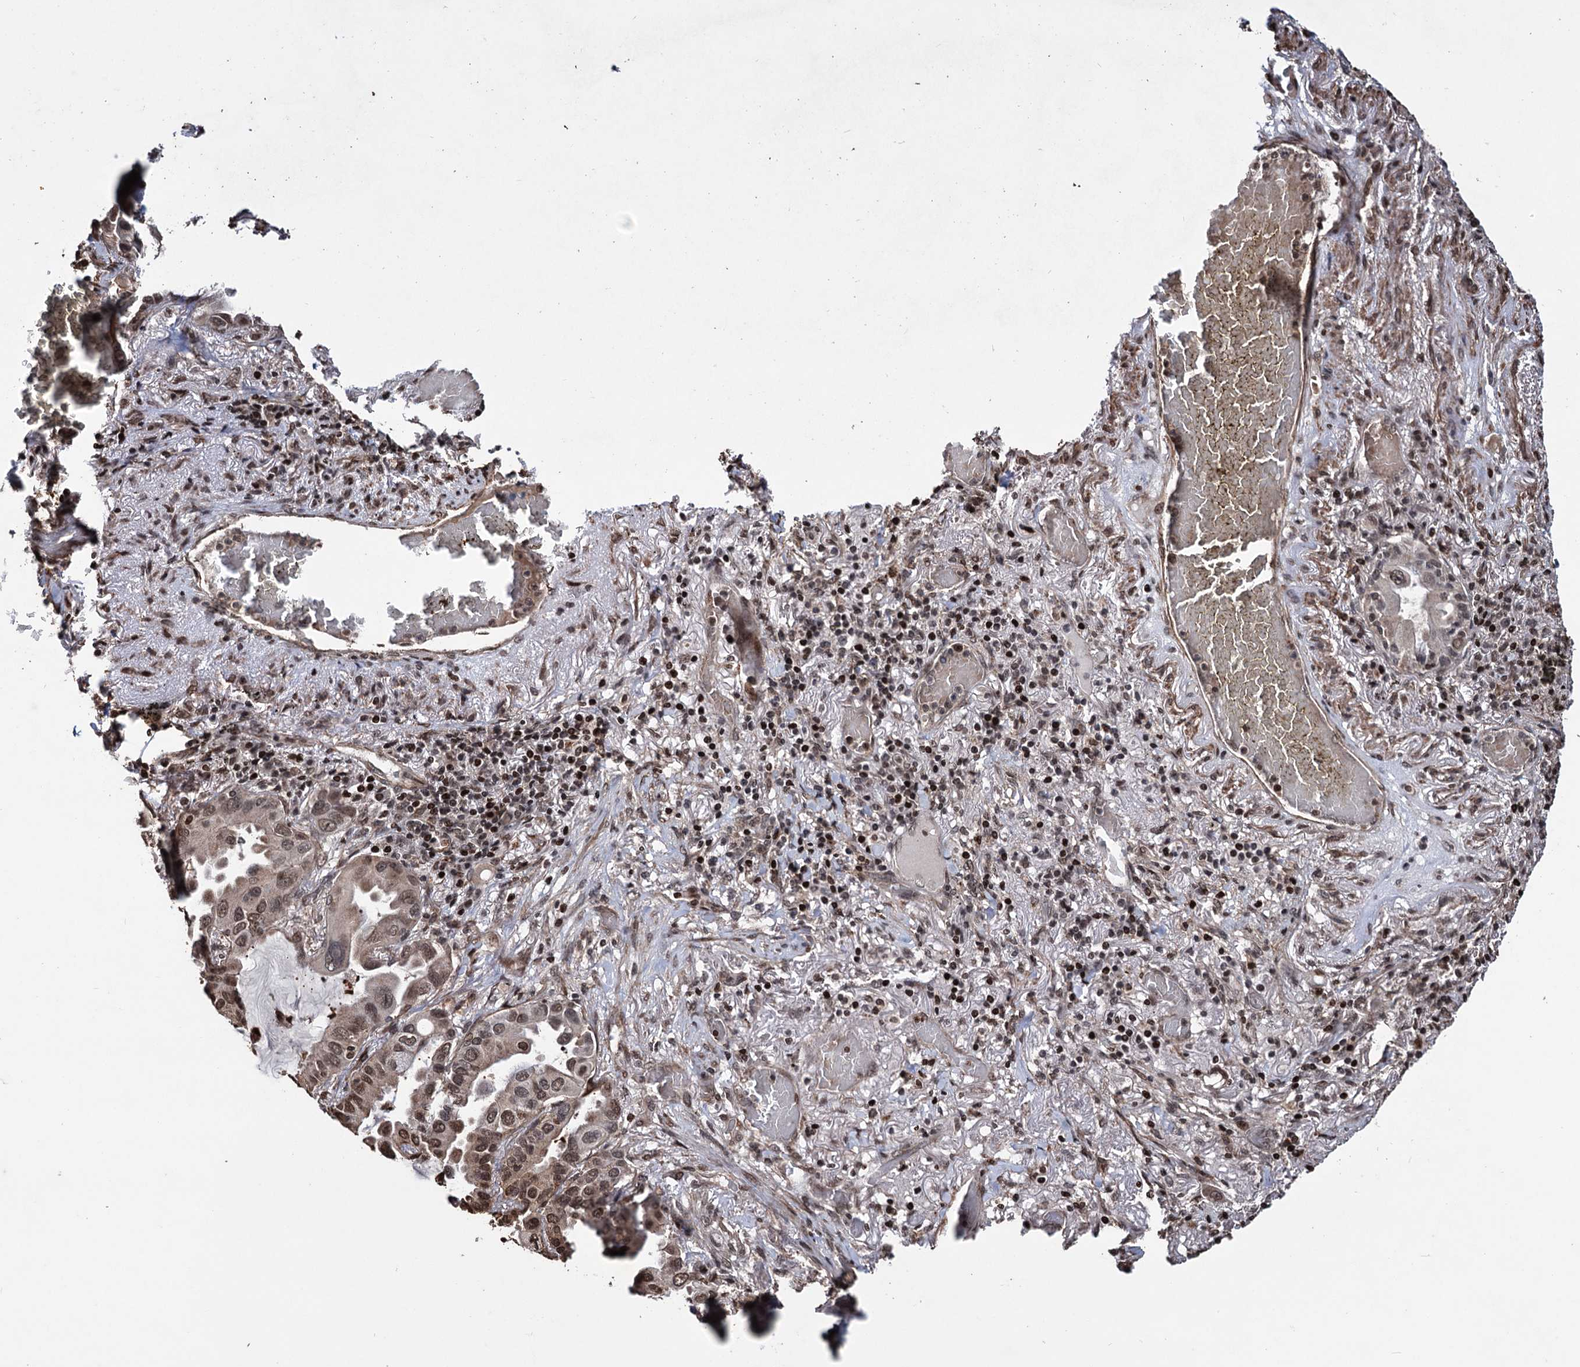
{"staining": {"intensity": "moderate", "quantity": ">75%", "location": "nuclear"}, "tissue": "lung cancer", "cell_type": "Tumor cells", "image_type": "cancer", "snomed": [{"axis": "morphology", "description": "Adenocarcinoma, NOS"}, {"axis": "topography", "description": "Lung"}], "caption": "Human lung cancer (adenocarcinoma) stained for a protein (brown) reveals moderate nuclear positive positivity in about >75% of tumor cells.", "gene": "EYA4", "patient": {"sex": "male", "age": 64}}